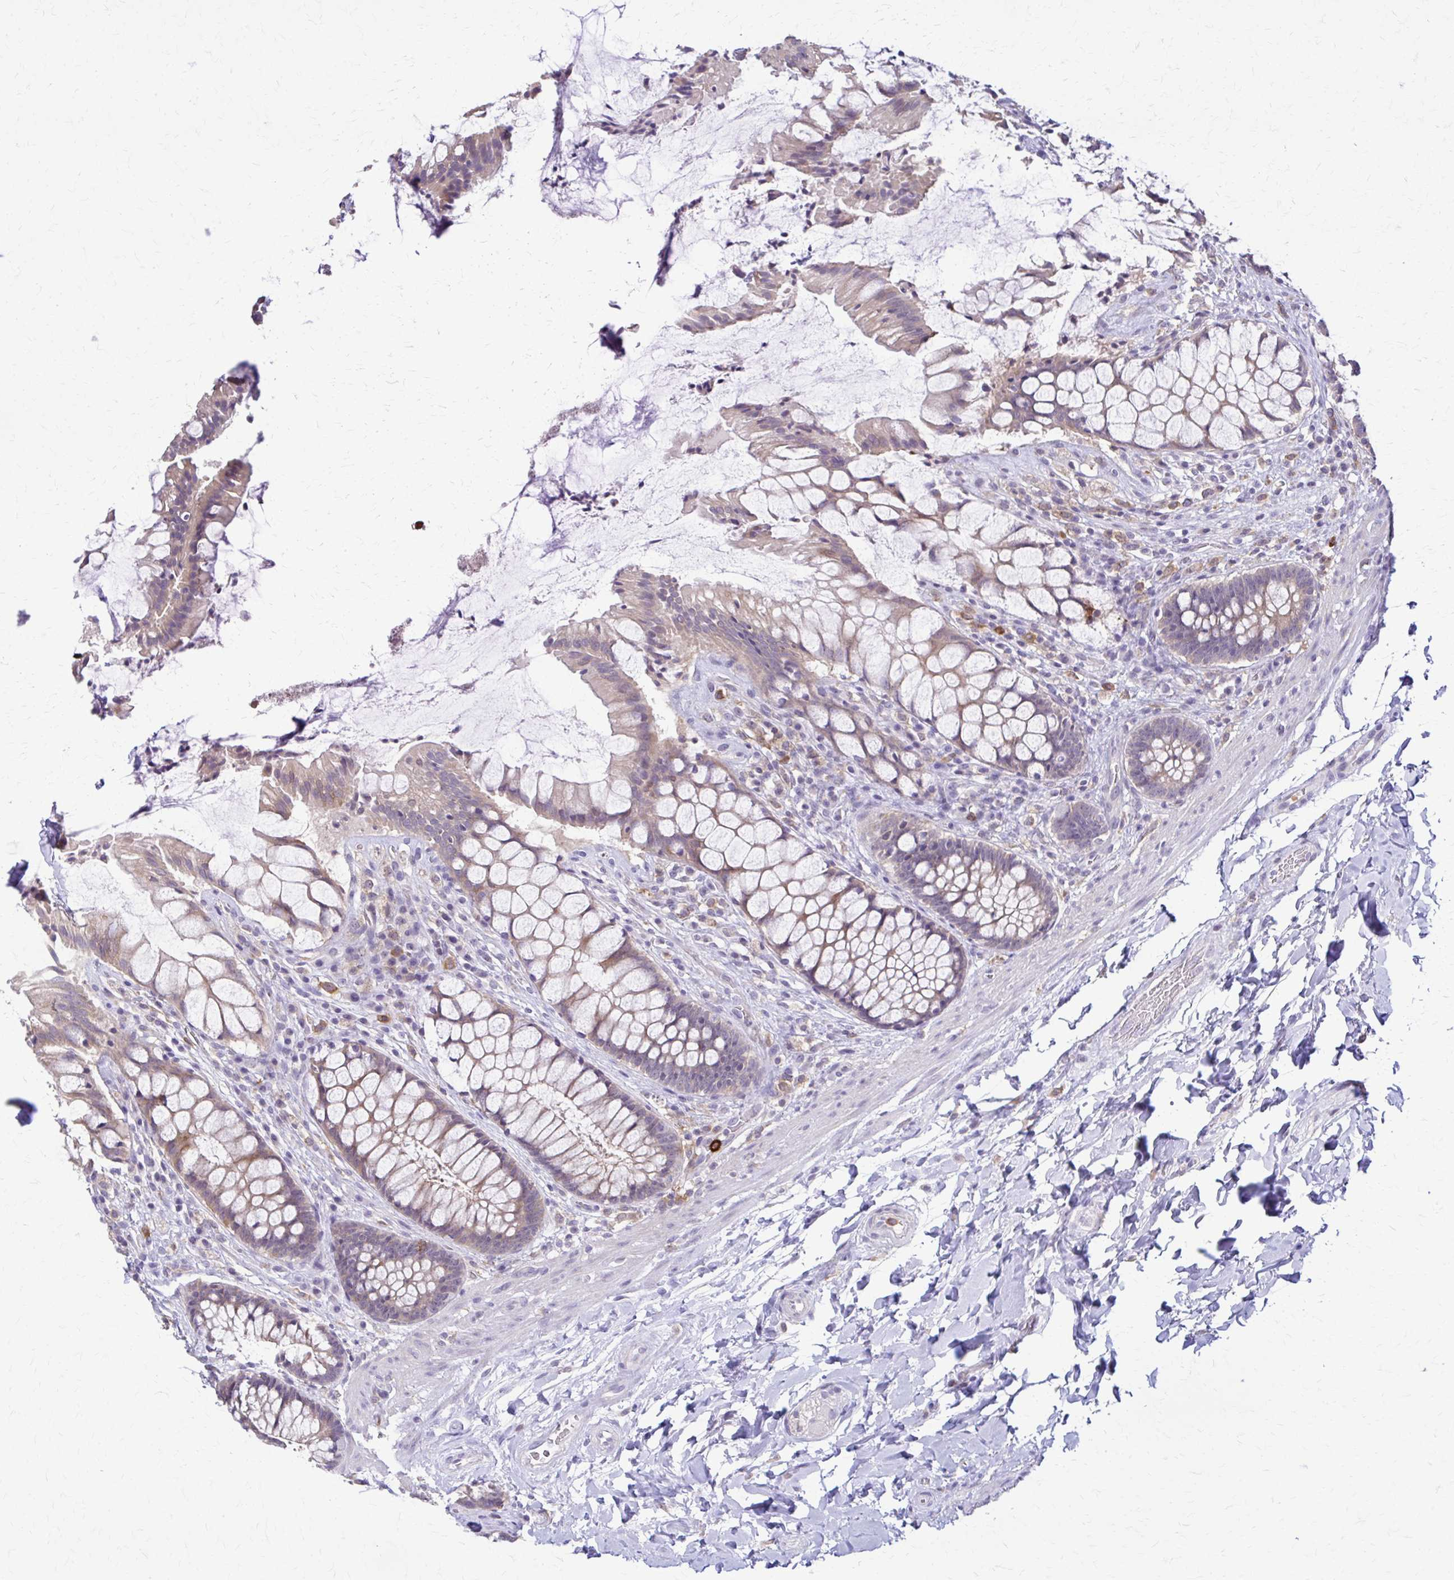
{"staining": {"intensity": "moderate", "quantity": "25%-75%", "location": "cytoplasmic/membranous"}, "tissue": "rectum", "cell_type": "Glandular cells", "image_type": "normal", "snomed": [{"axis": "morphology", "description": "Normal tissue, NOS"}, {"axis": "topography", "description": "Rectum"}], "caption": "Moderate cytoplasmic/membranous protein expression is identified in about 25%-75% of glandular cells in rectum.", "gene": "PIK3AP1", "patient": {"sex": "female", "age": 58}}